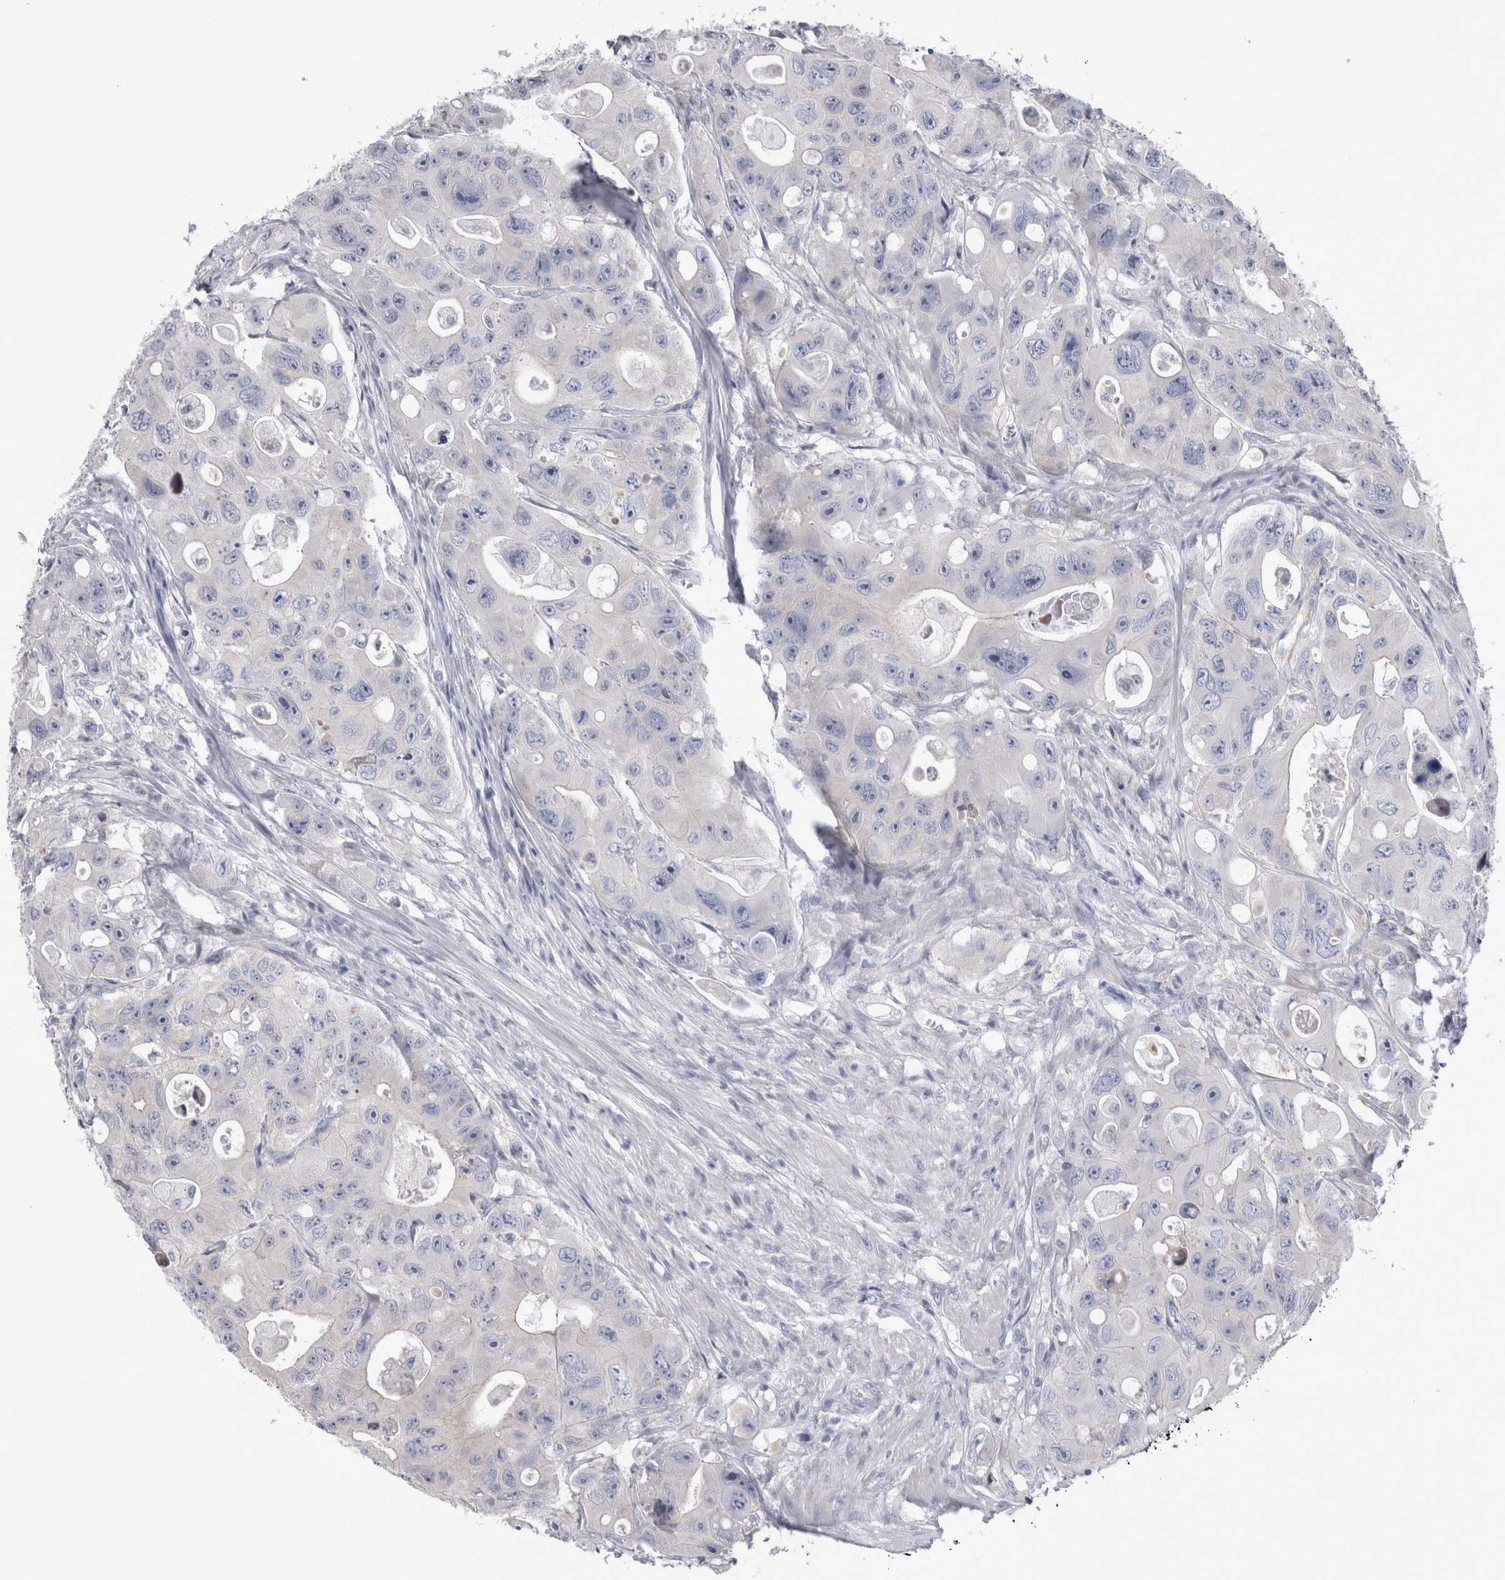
{"staining": {"intensity": "negative", "quantity": "none", "location": "none"}, "tissue": "colorectal cancer", "cell_type": "Tumor cells", "image_type": "cancer", "snomed": [{"axis": "morphology", "description": "Adenocarcinoma, NOS"}, {"axis": "topography", "description": "Colon"}], "caption": "Immunohistochemical staining of colorectal cancer displays no significant positivity in tumor cells.", "gene": "NENF", "patient": {"sex": "female", "age": 46}}